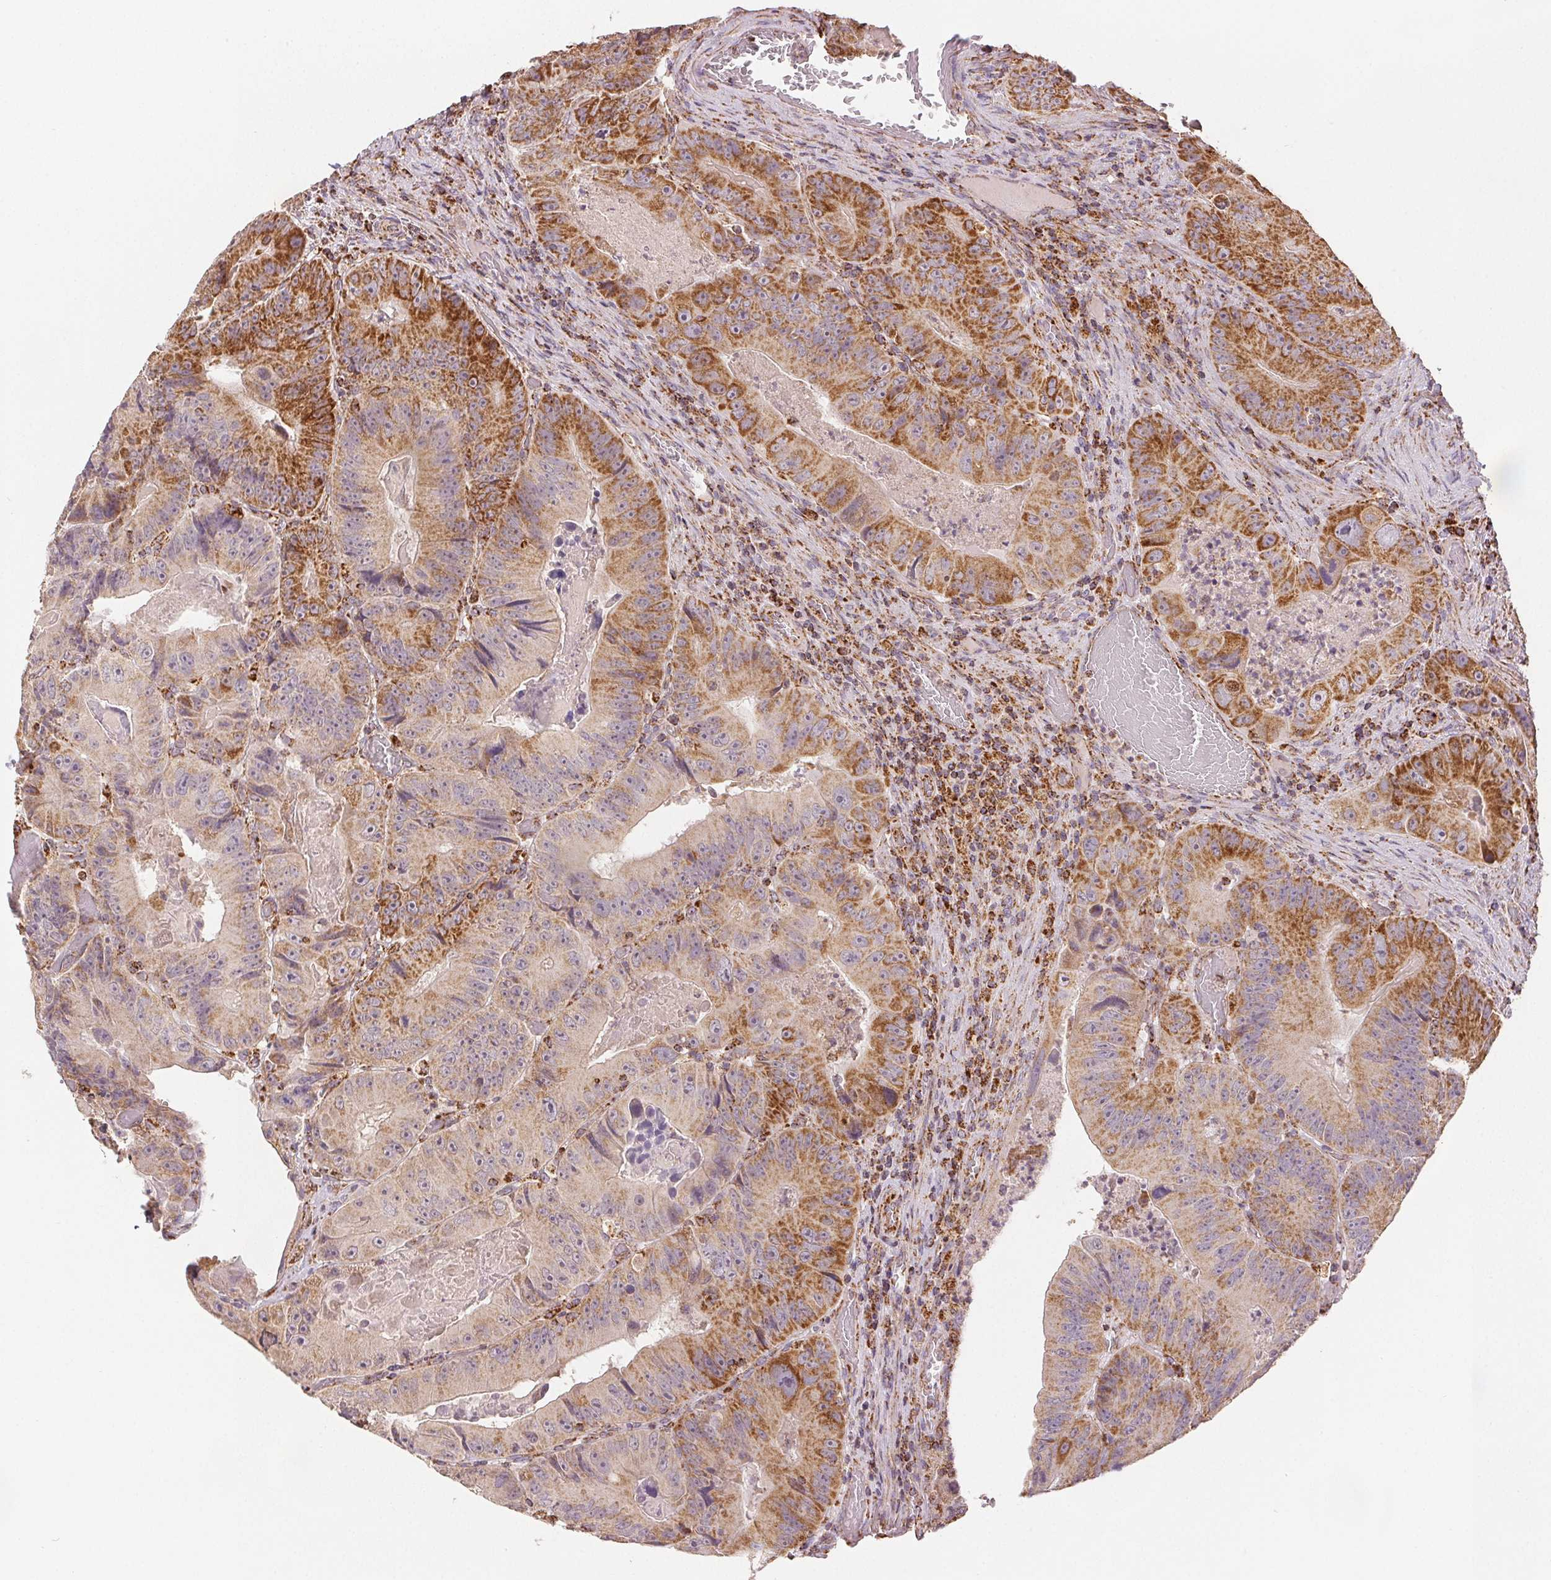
{"staining": {"intensity": "moderate", "quantity": "25%-75%", "location": "cytoplasmic/membranous"}, "tissue": "colorectal cancer", "cell_type": "Tumor cells", "image_type": "cancer", "snomed": [{"axis": "morphology", "description": "Adenocarcinoma, NOS"}, {"axis": "topography", "description": "Colon"}], "caption": "About 25%-75% of tumor cells in colorectal adenocarcinoma exhibit moderate cytoplasmic/membranous protein positivity as visualized by brown immunohistochemical staining.", "gene": "SDHB", "patient": {"sex": "female", "age": 86}}